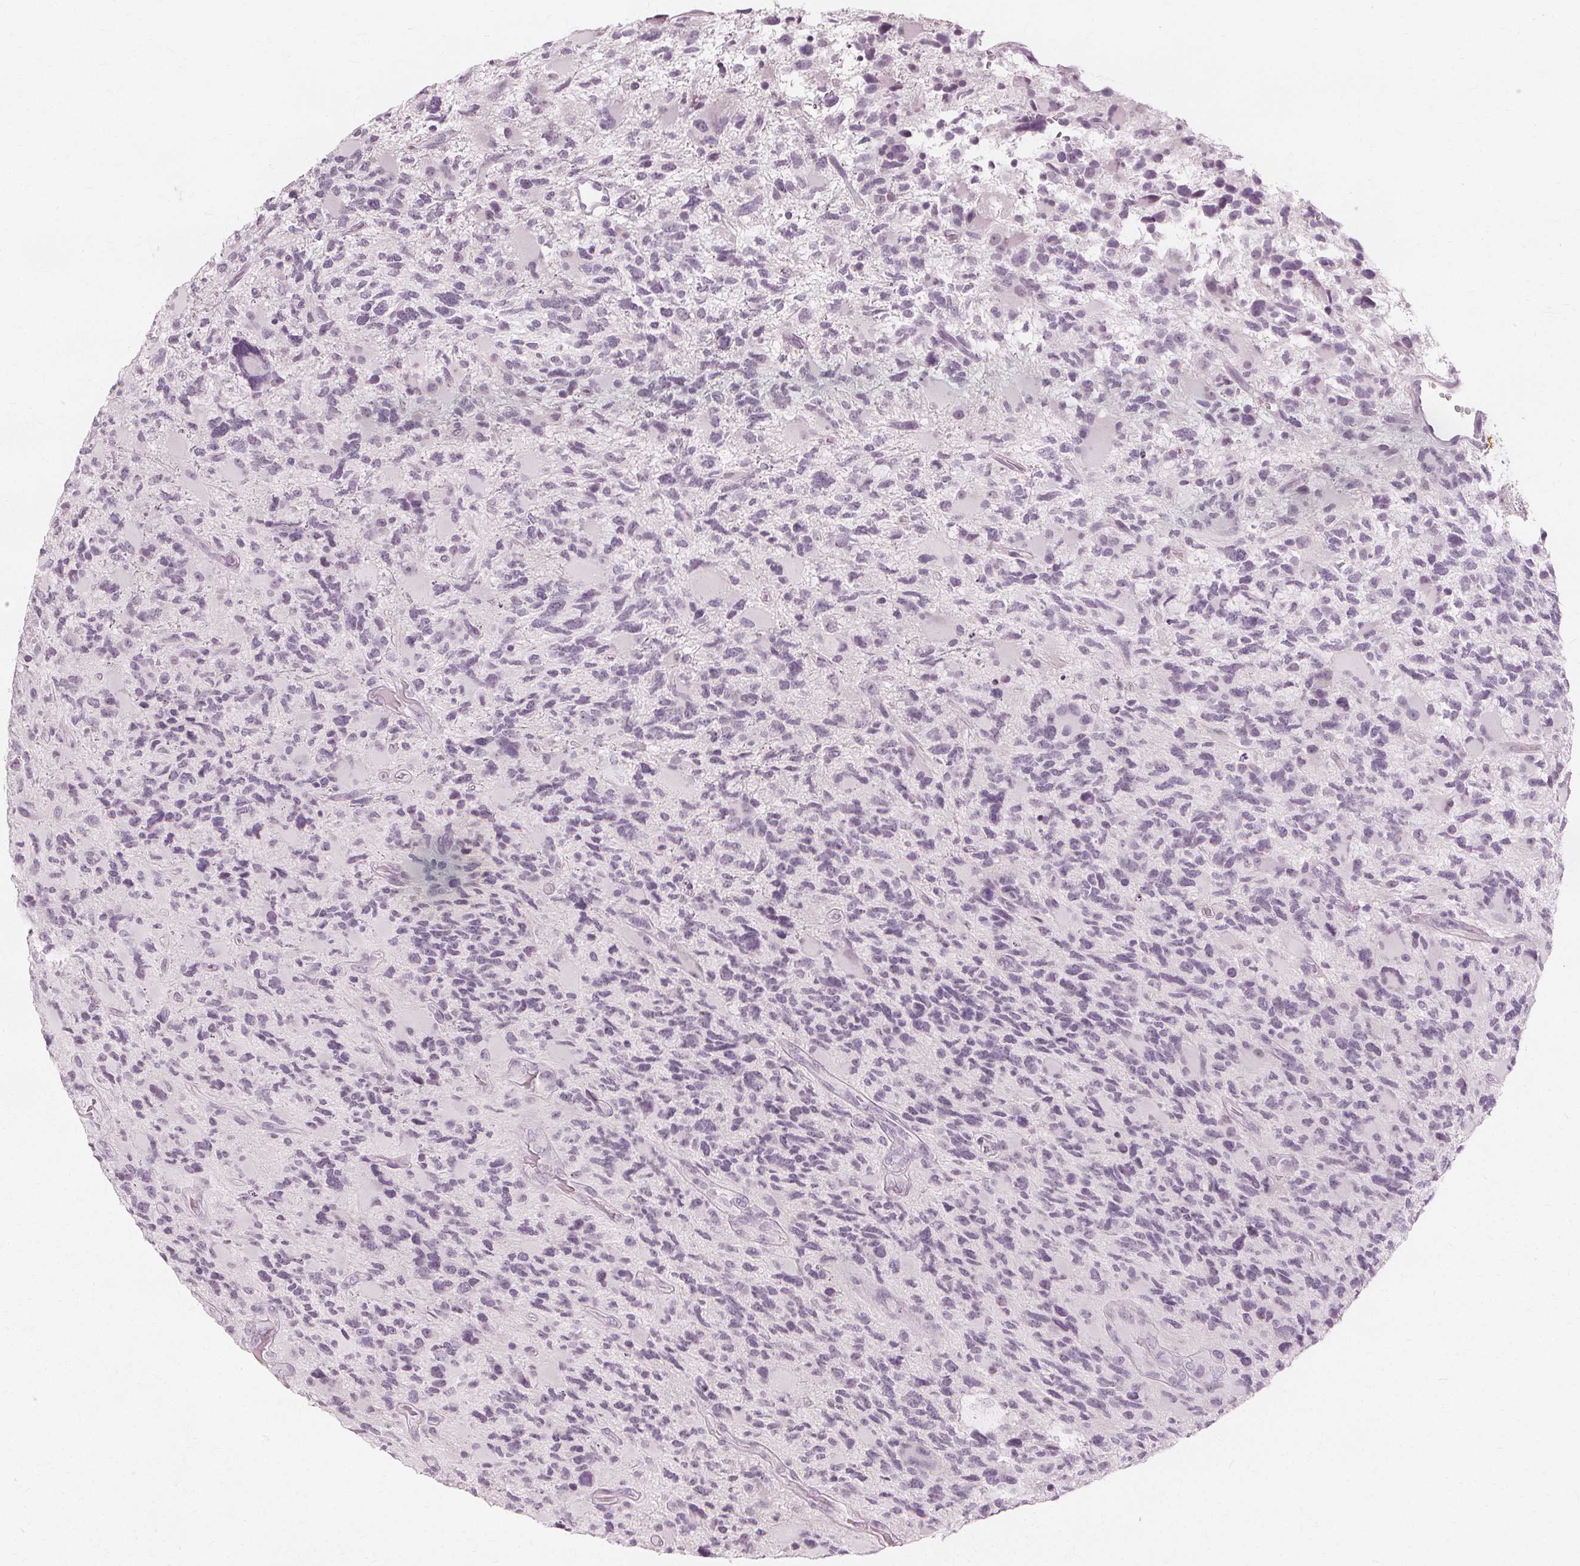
{"staining": {"intensity": "negative", "quantity": "none", "location": "none"}, "tissue": "glioma", "cell_type": "Tumor cells", "image_type": "cancer", "snomed": [{"axis": "morphology", "description": "Glioma, malignant, High grade"}, {"axis": "topography", "description": "Brain"}], "caption": "The micrograph shows no significant expression in tumor cells of malignant glioma (high-grade).", "gene": "NXPE1", "patient": {"sex": "female", "age": 71}}